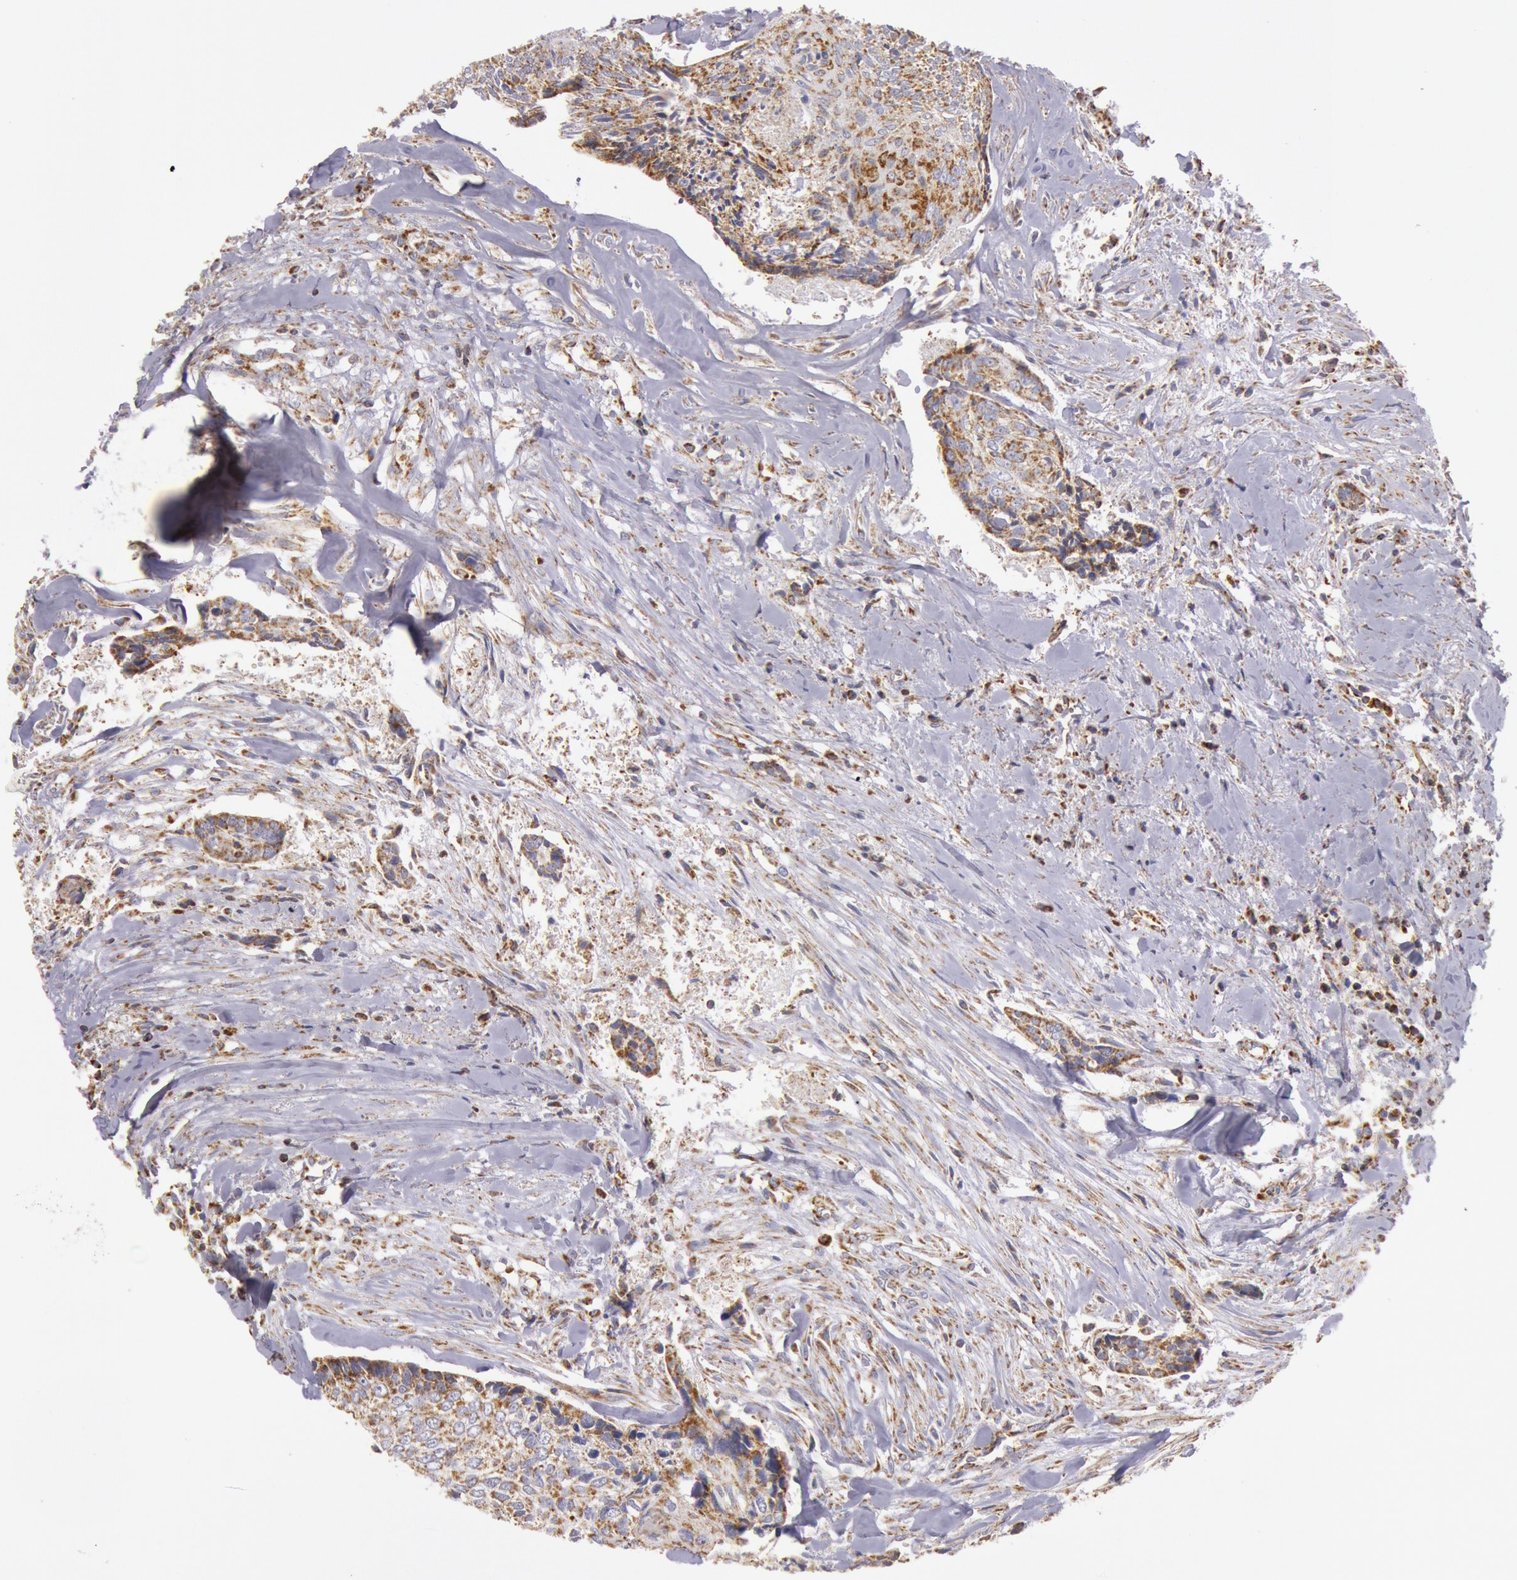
{"staining": {"intensity": "moderate", "quantity": "25%-75%", "location": "cytoplasmic/membranous"}, "tissue": "head and neck cancer", "cell_type": "Tumor cells", "image_type": "cancer", "snomed": [{"axis": "morphology", "description": "Squamous cell carcinoma, NOS"}, {"axis": "topography", "description": "Salivary gland"}, {"axis": "topography", "description": "Head-Neck"}], "caption": "Head and neck squamous cell carcinoma was stained to show a protein in brown. There is medium levels of moderate cytoplasmic/membranous expression in about 25%-75% of tumor cells. Using DAB (3,3'-diaminobenzidine) (brown) and hematoxylin (blue) stains, captured at high magnification using brightfield microscopy.", "gene": "CYC1", "patient": {"sex": "male", "age": 70}}